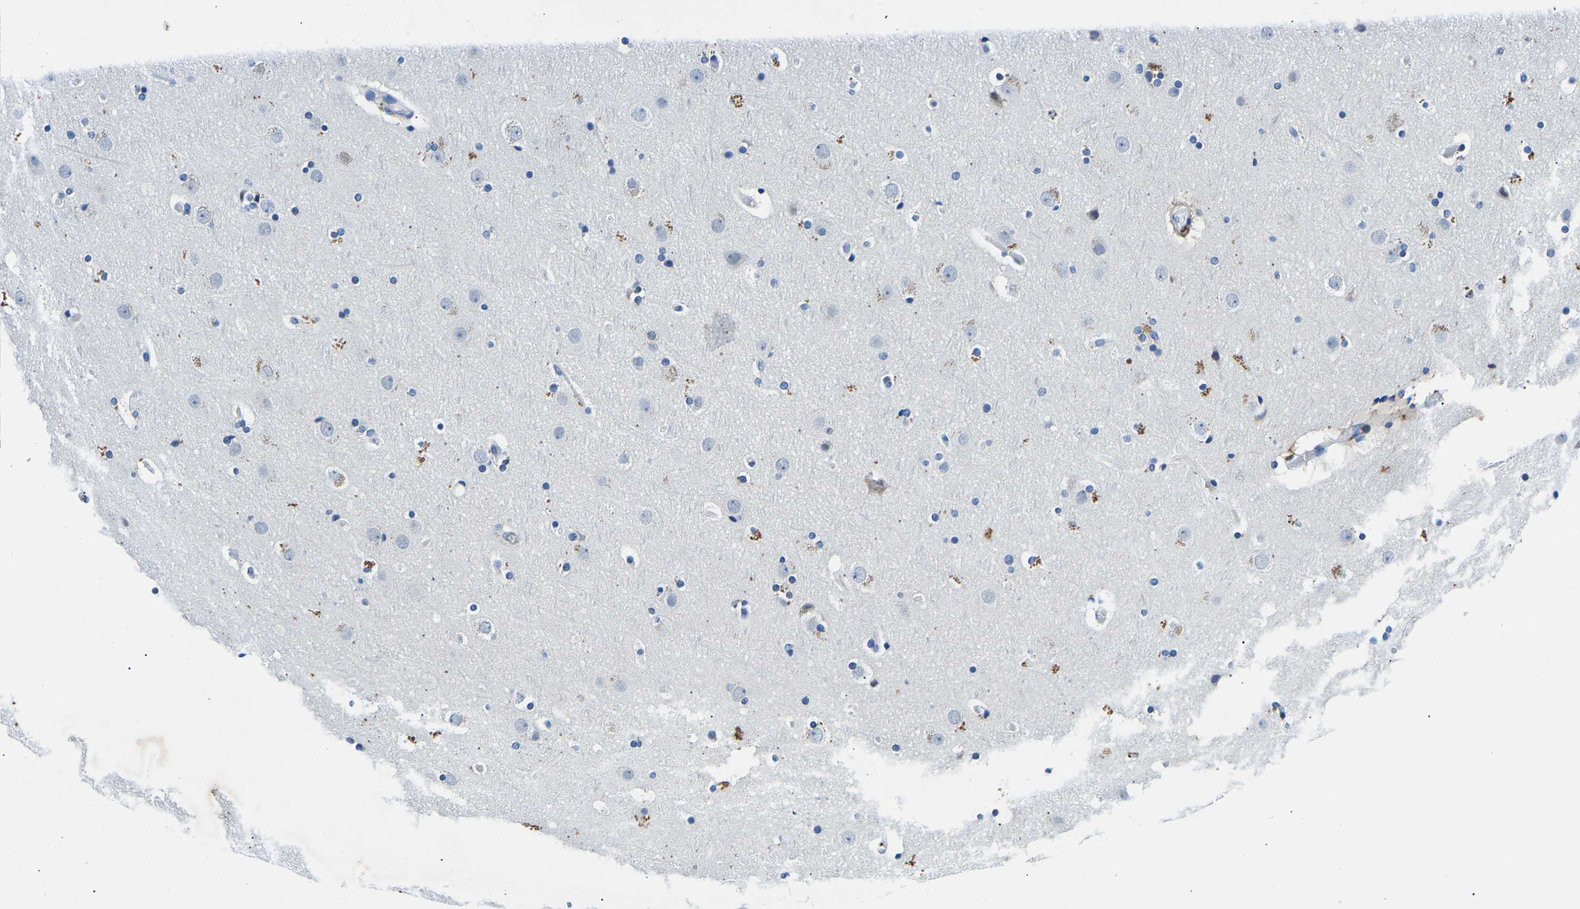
{"staining": {"intensity": "negative", "quantity": "none", "location": "none"}, "tissue": "cerebral cortex", "cell_type": "Endothelial cells", "image_type": "normal", "snomed": [{"axis": "morphology", "description": "Normal tissue, NOS"}, {"axis": "topography", "description": "Cerebral cortex"}], "caption": "The image demonstrates no staining of endothelial cells in unremarkable cerebral cortex.", "gene": "TM6SF1", "patient": {"sex": "male", "age": 57}}